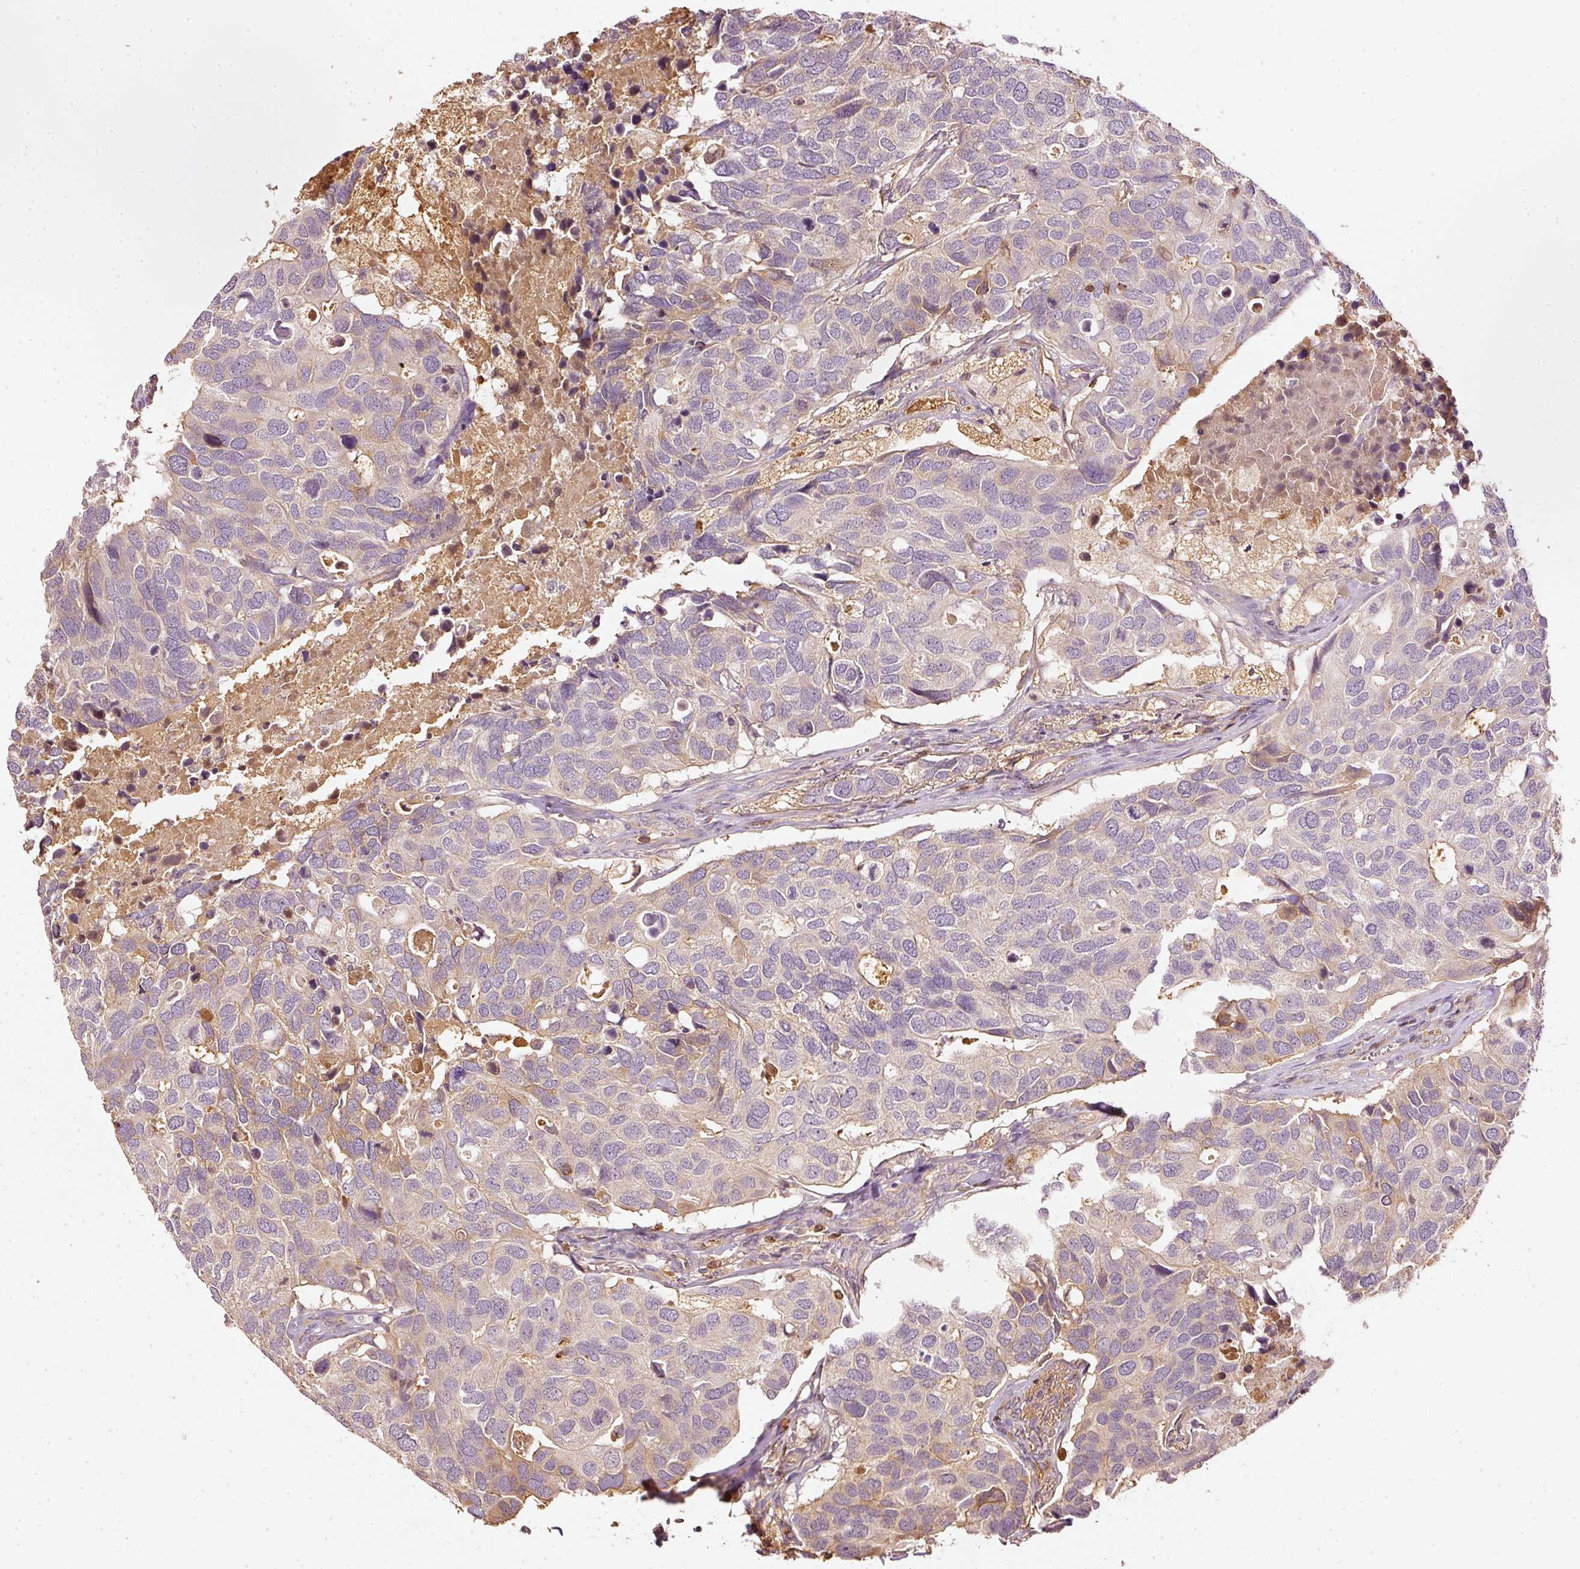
{"staining": {"intensity": "moderate", "quantity": "<25%", "location": "cytoplasmic/membranous"}, "tissue": "breast cancer", "cell_type": "Tumor cells", "image_type": "cancer", "snomed": [{"axis": "morphology", "description": "Duct carcinoma"}, {"axis": "topography", "description": "Breast"}], "caption": "Tumor cells demonstrate low levels of moderate cytoplasmic/membranous expression in about <25% of cells in human breast cancer (intraductal carcinoma). The protein is shown in brown color, while the nuclei are stained blue.", "gene": "EVL", "patient": {"sex": "female", "age": 83}}